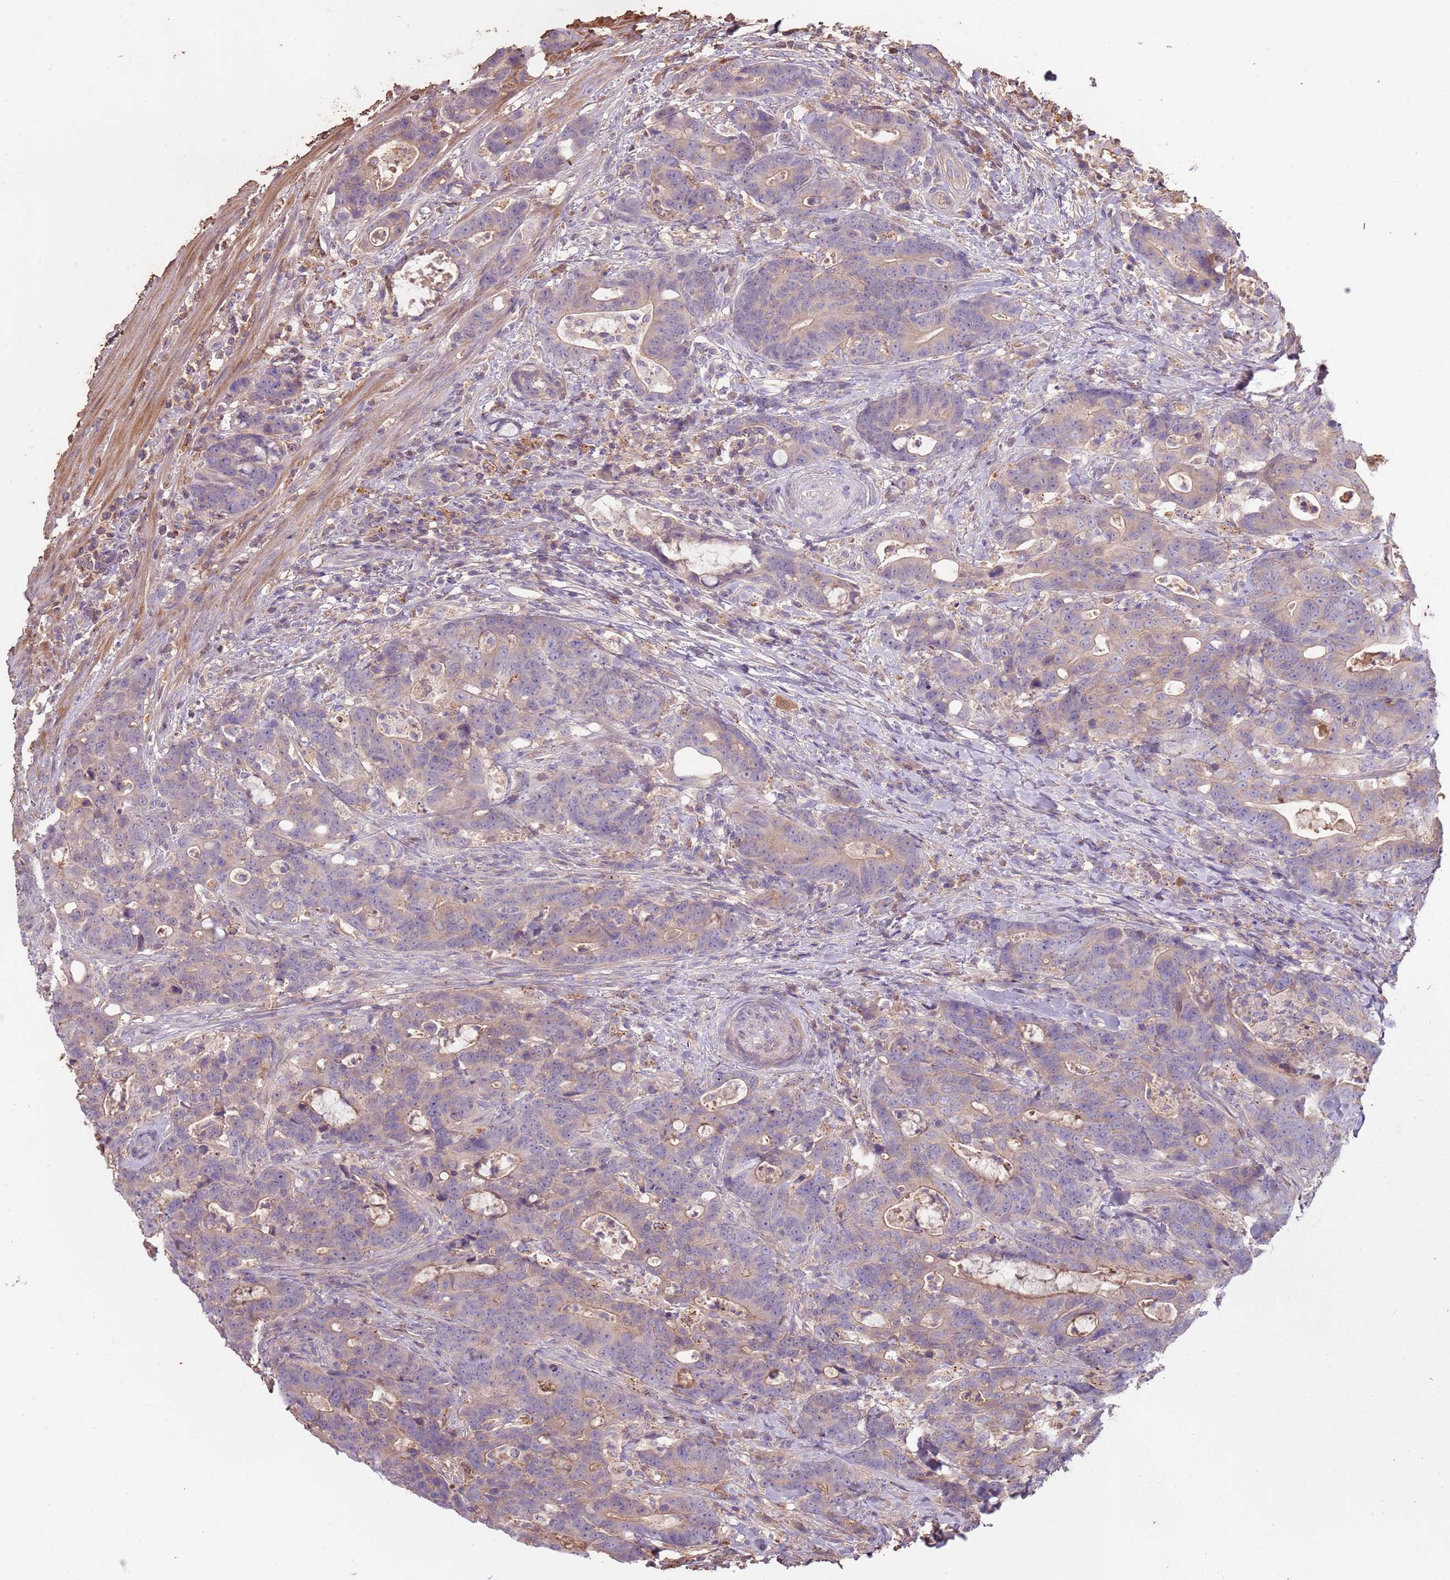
{"staining": {"intensity": "weak", "quantity": "<25%", "location": "cytoplasmic/membranous"}, "tissue": "colorectal cancer", "cell_type": "Tumor cells", "image_type": "cancer", "snomed": [{"axis": "morphology", "description": "Adenocarcinoma, NOS"}, {"axis": "topography", "description": "Colon"}], "caption": "IHC image of neoplastic tissue: human colorectal cancer (adenocarcinoma) stained with DAB (3,3'-diaminobenzidine) exhibits no significant protein positivity in tumor cells. (Immunohistochemistry, brightfield microscopy, high magnification).", "gene": "FECH", "patient": {"sex": "female", "age": 82}}